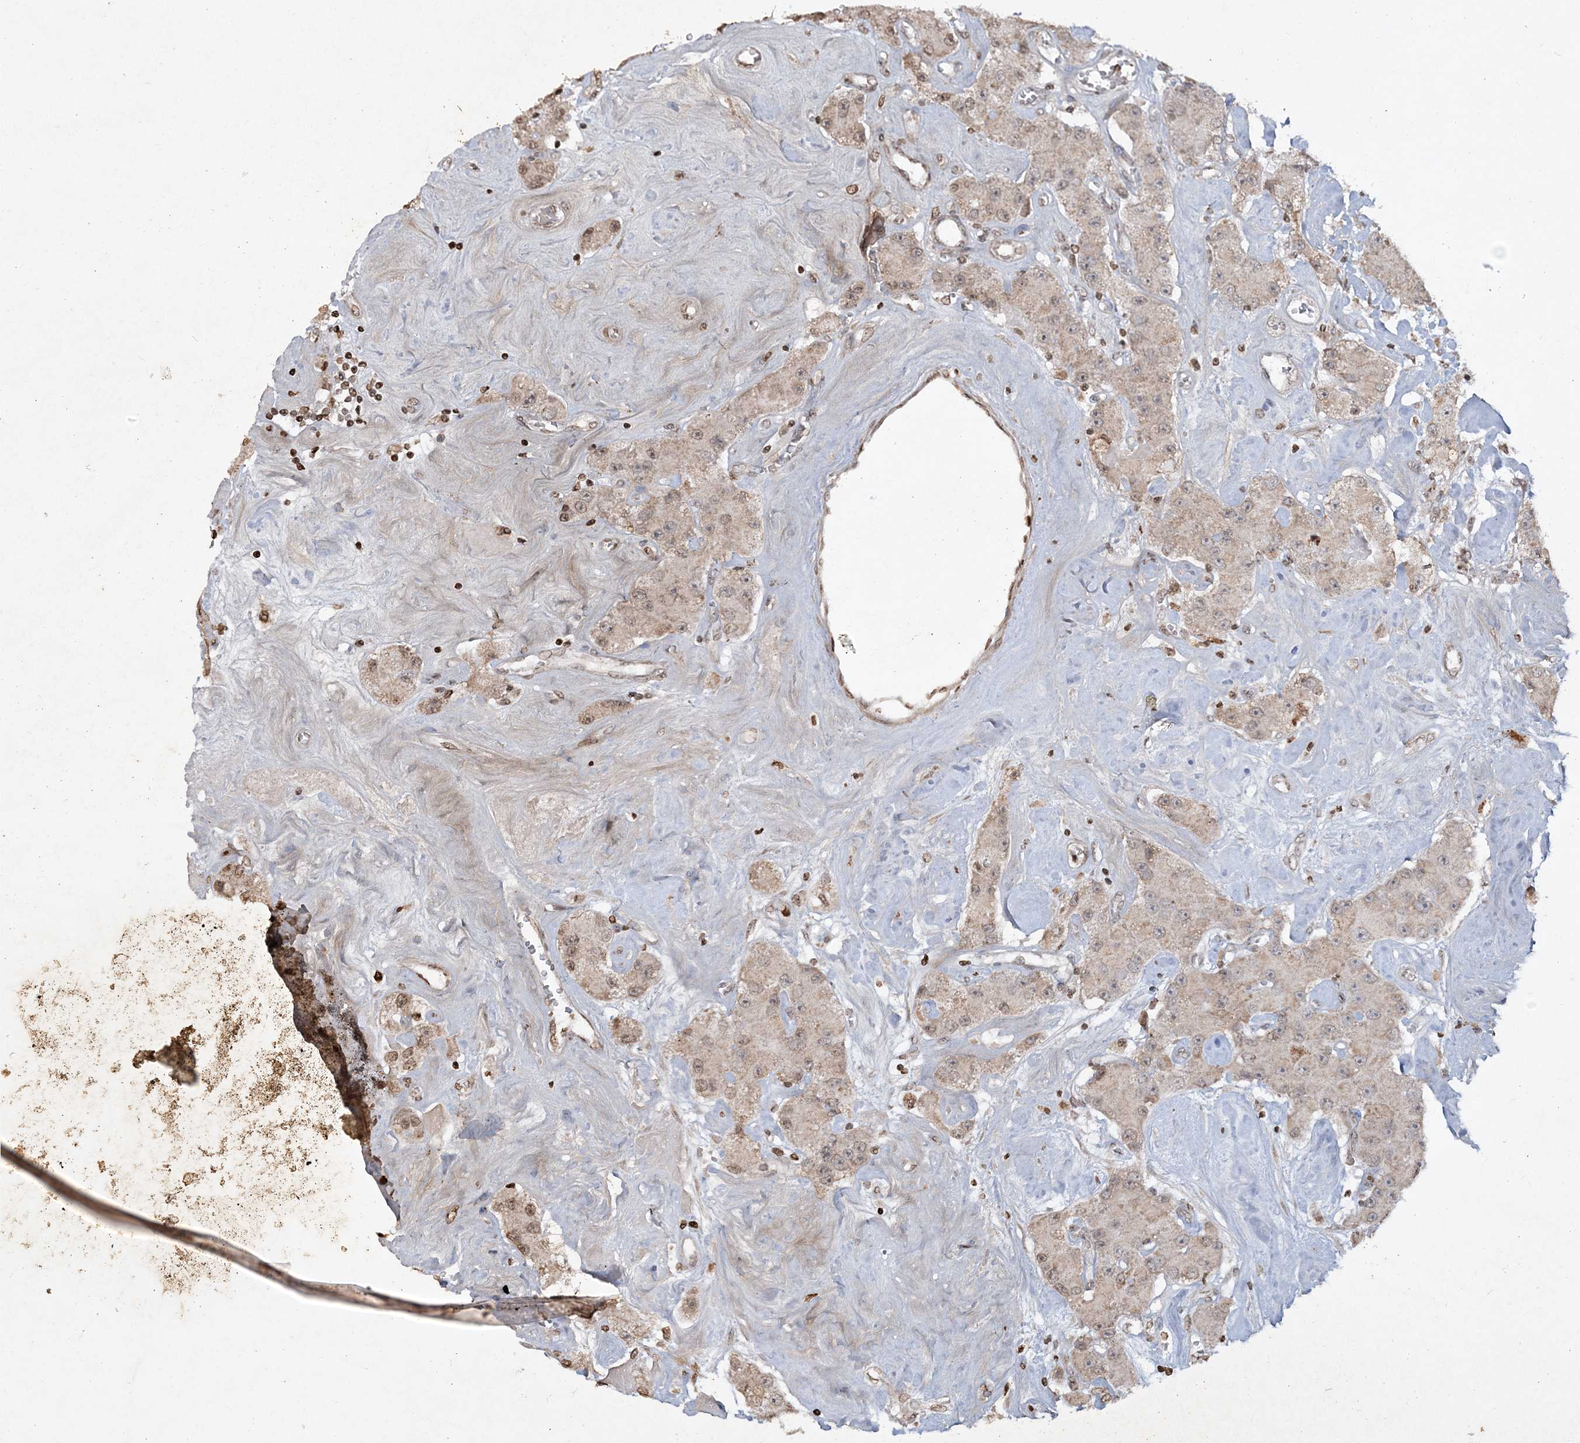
{"staining": {"intensity": "moderate", "quantity": "25%-75%", "location": "cytoplasmic/membranous"}, "tissue": "carcinoid", "cell_type": "Tumor cells", "image_type": "cancer", "snomed": [{"axis": "morphology", "description": "Carcinoid, malignant, NOS"}, {"axis": "topography", "description": "Pancreas"}], "caption": "Immunohistochemical staining of carcinoid (malignant) displays medium levels of moderate cytoplasmic/membranous protein expression in approximately 25%-75% of tumor cells. (DAB (3,3'-diaminobenzidine) = brown stain, brightfield microscopy at high magnification).", "gene": "TTC7A", "patient": {"sex": "male", "age": 41}}